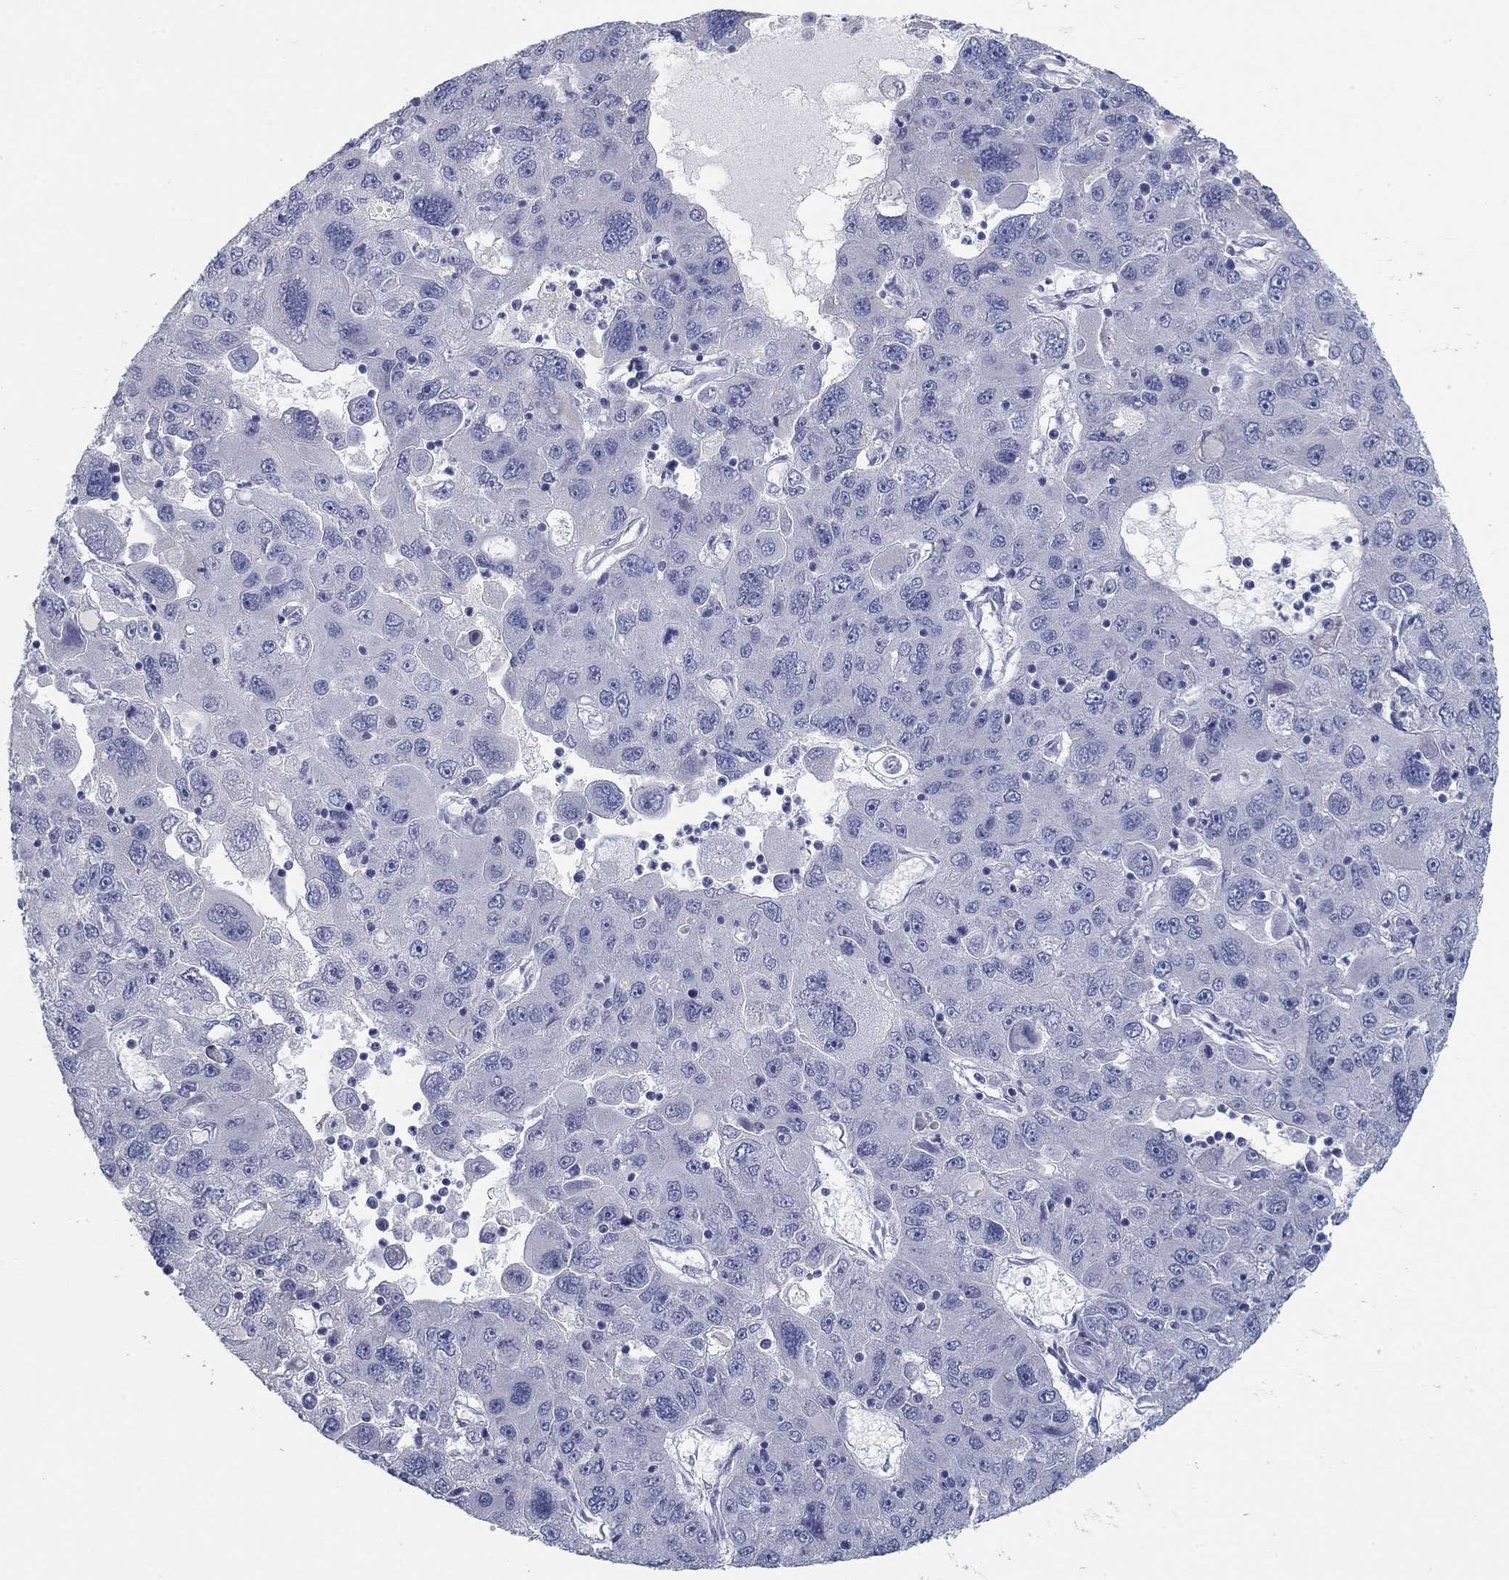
{"staining": {"intensity": "negative", "quantity": "none", "location": "none"}, "tissue": "stomach cancer", "cell_type": "Tumor cells", "image_type": "cancer", "snomed": [{"axis": "morphology", "description": "Adenocarcinoma, NOS"}, {"axis": "topography", "description": "Stomach"}], "caption": "IHC of stomach cancer exhibits no staining in tumor cells.", "gene": "APOC3", "patient": {"sex": "male", "age": 56}}